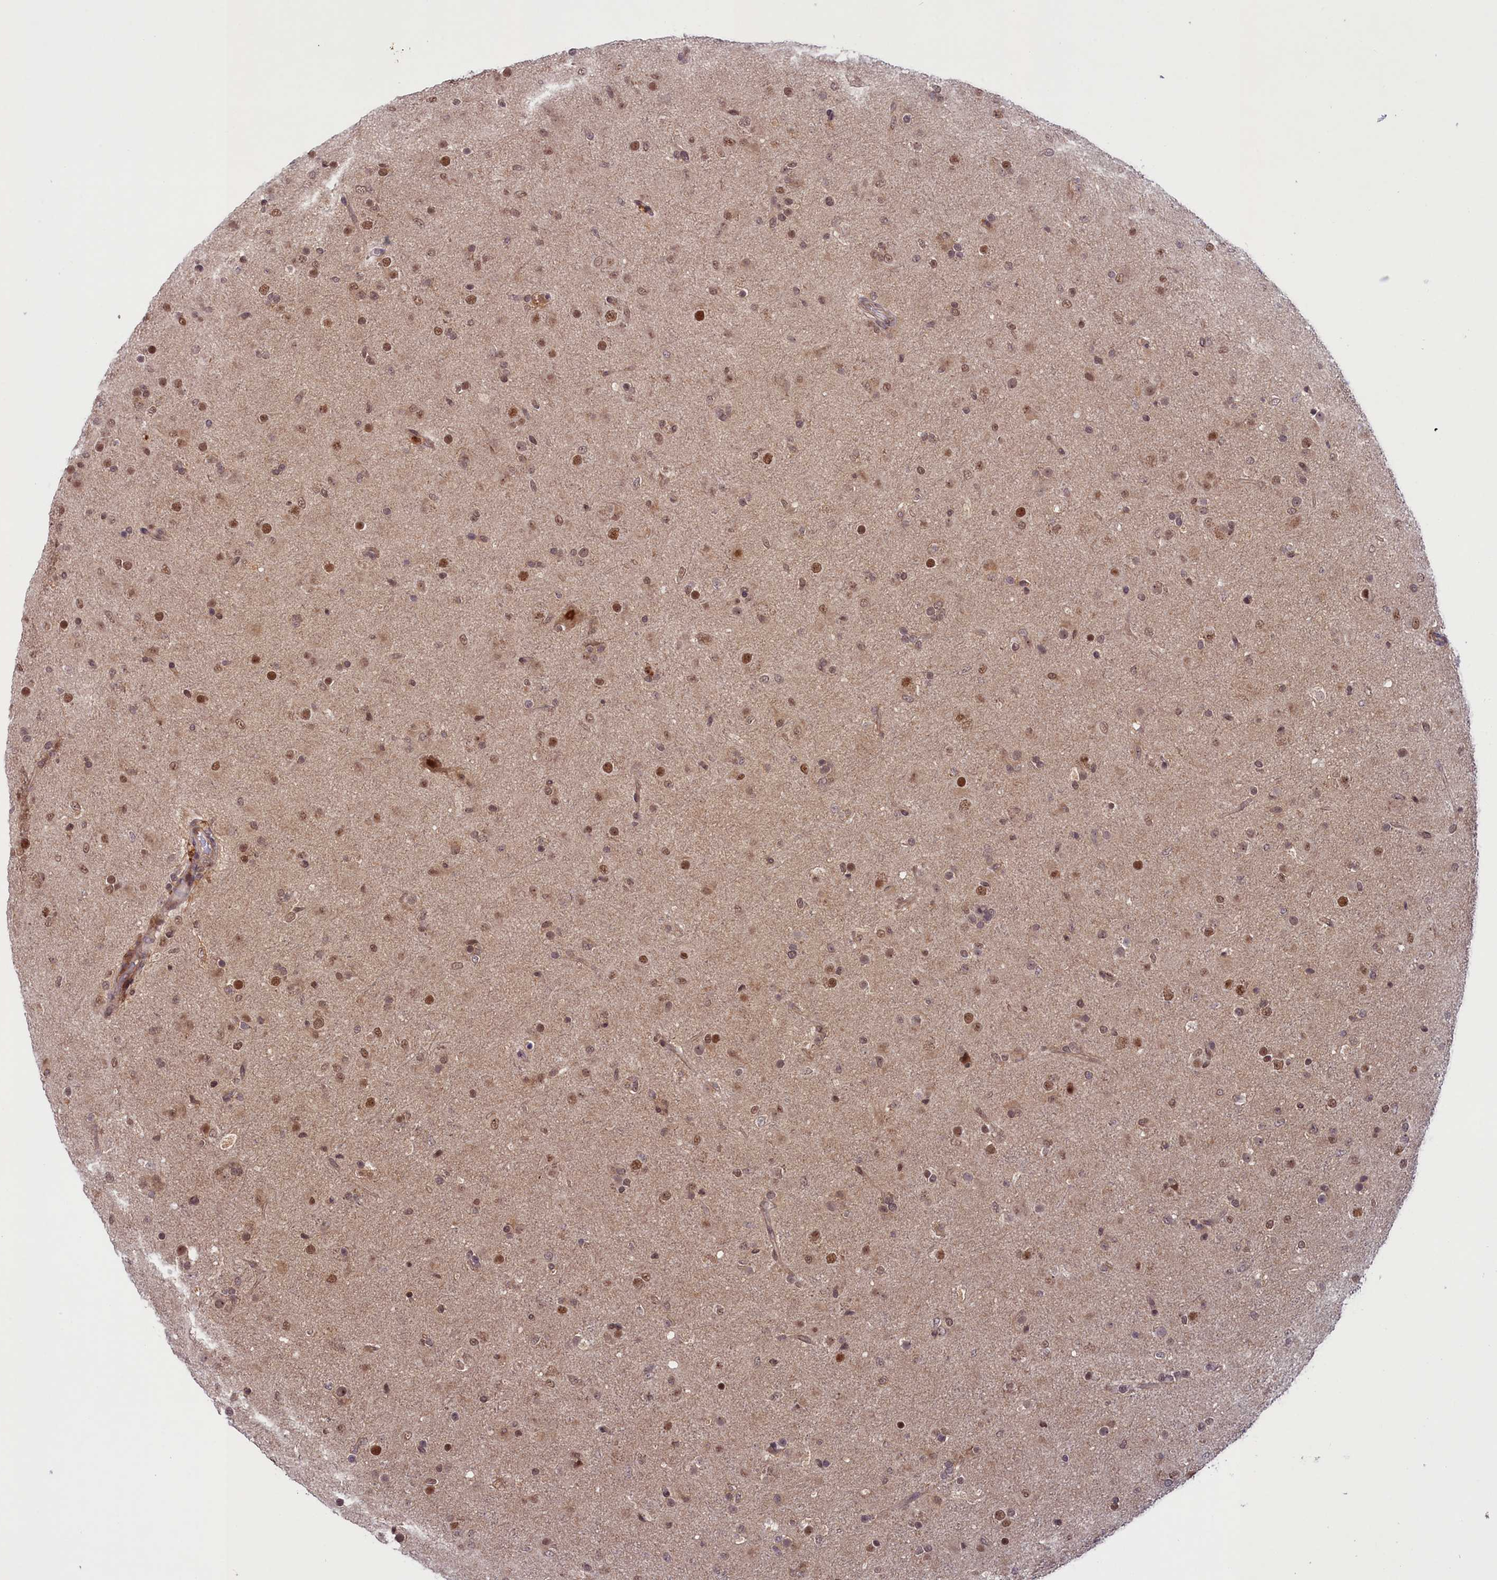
{"staining": {"intensity": "moderate", "quantity": "<25%", "location": "nuclear"}, "tissue": "glioma", "cell_type": "Tumor cells", "image_type": "cancer", "snomed": [{"axis": "morphology", "description": "Glioma, malignant, Low grade"}, {"axis": "topography", "description": "Brain"}], "caption": "Protein staining by immunohistochemistry shows moderate nuclear expression in approximately <25% of tumor cells in glioma.", "gene": "SLC7A6OS", "patient": {"sex": "male", "age": 65}}